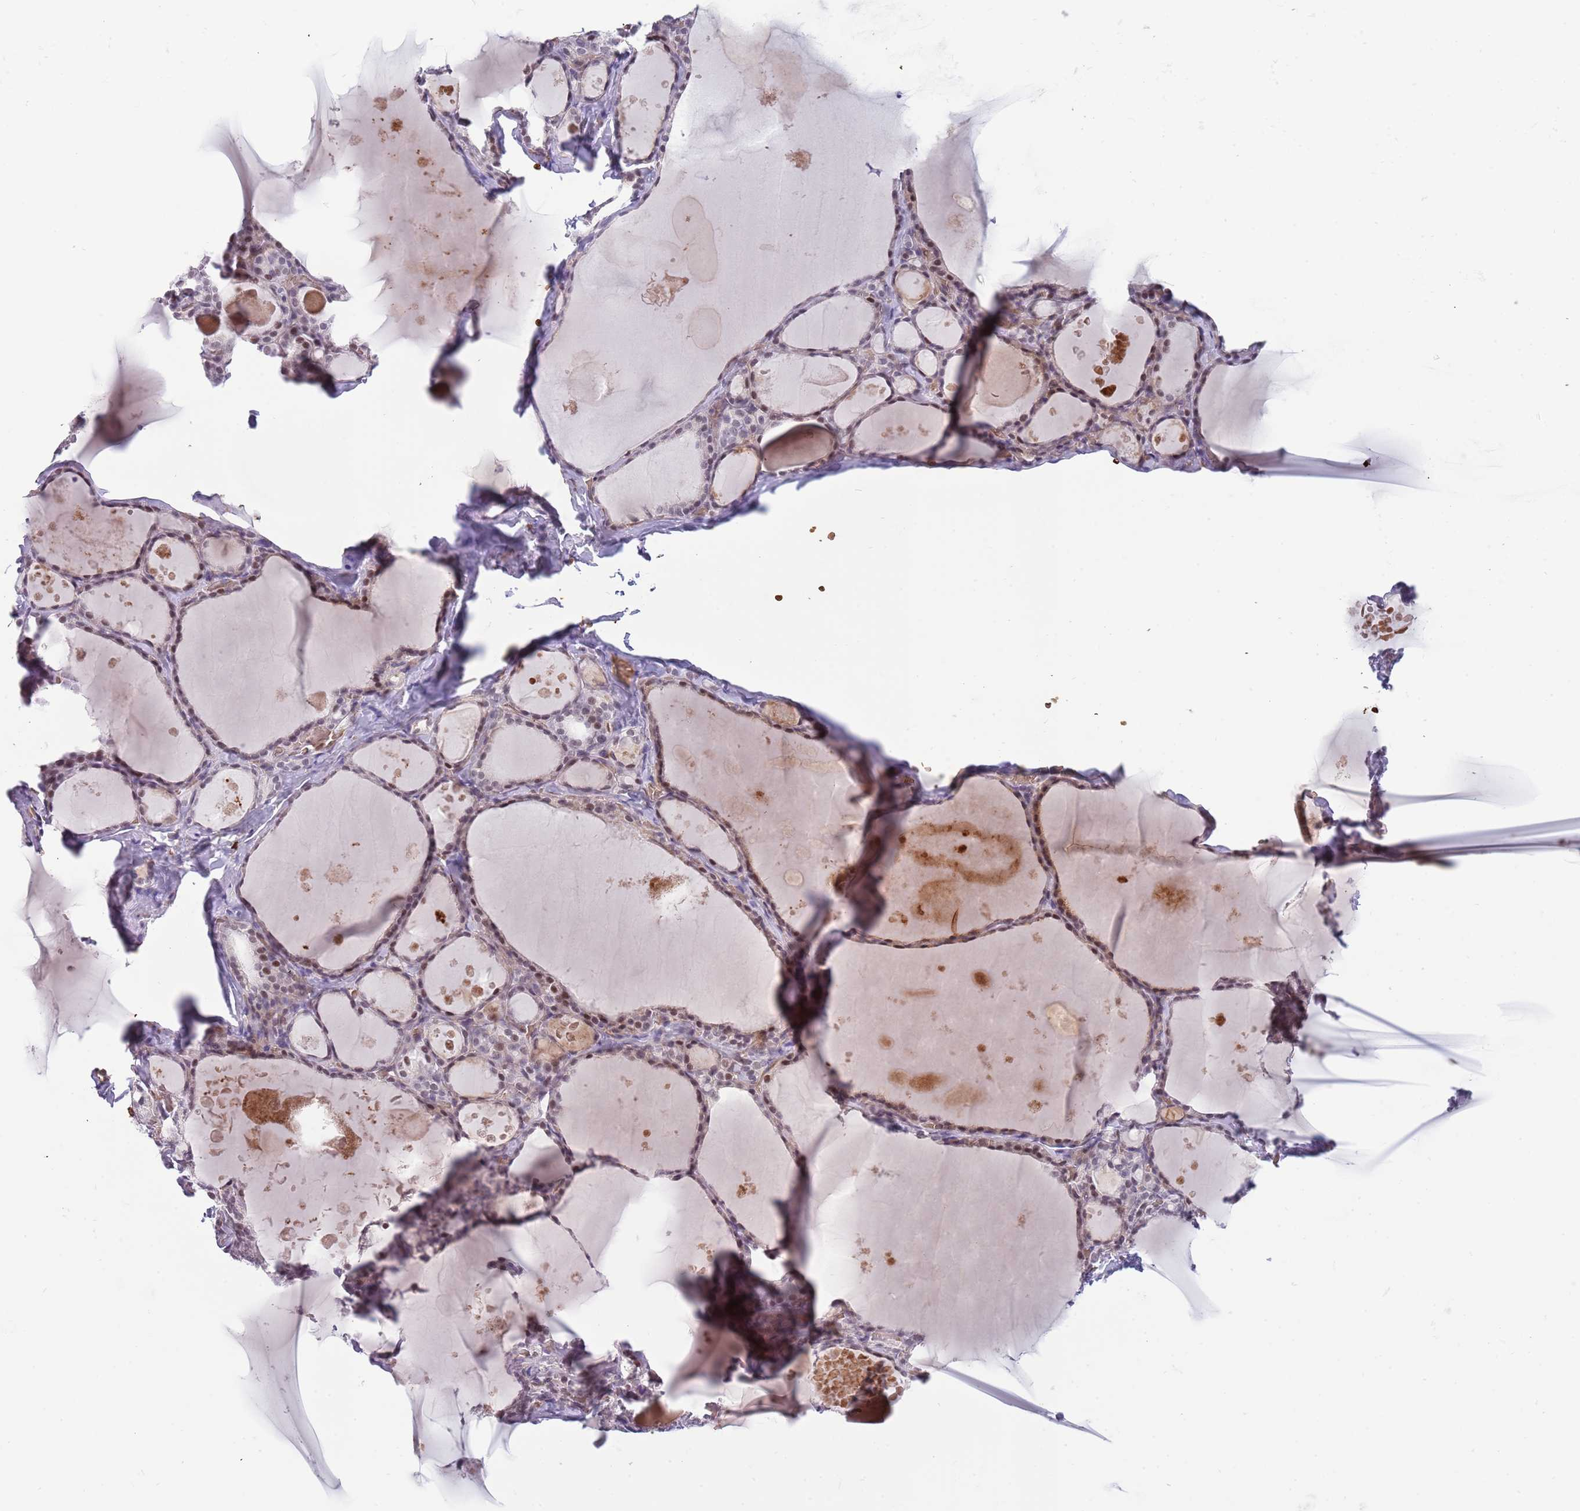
{"staining": {"intensity": "moderate", "quantity": ">75%", "location": "nuclear"}, "tissue": "thyroid gland", "cell_type": "Glandular cells", "image_type": "normal", "snomed": [{"axis": "morphology", "description": "Normal tissue, NOS"}, {"axis": "topography", "description": "Thyroid gland"}], "caption": "DAB (3,3'-diaminobenzidine) immunohistochemical staining of benign human thyroid gland displays moderate nuclear protein positivity in about >75% of glandular cells.", "gene": "LYPD6B", "patient": {"sex": "male", "age": 56}}